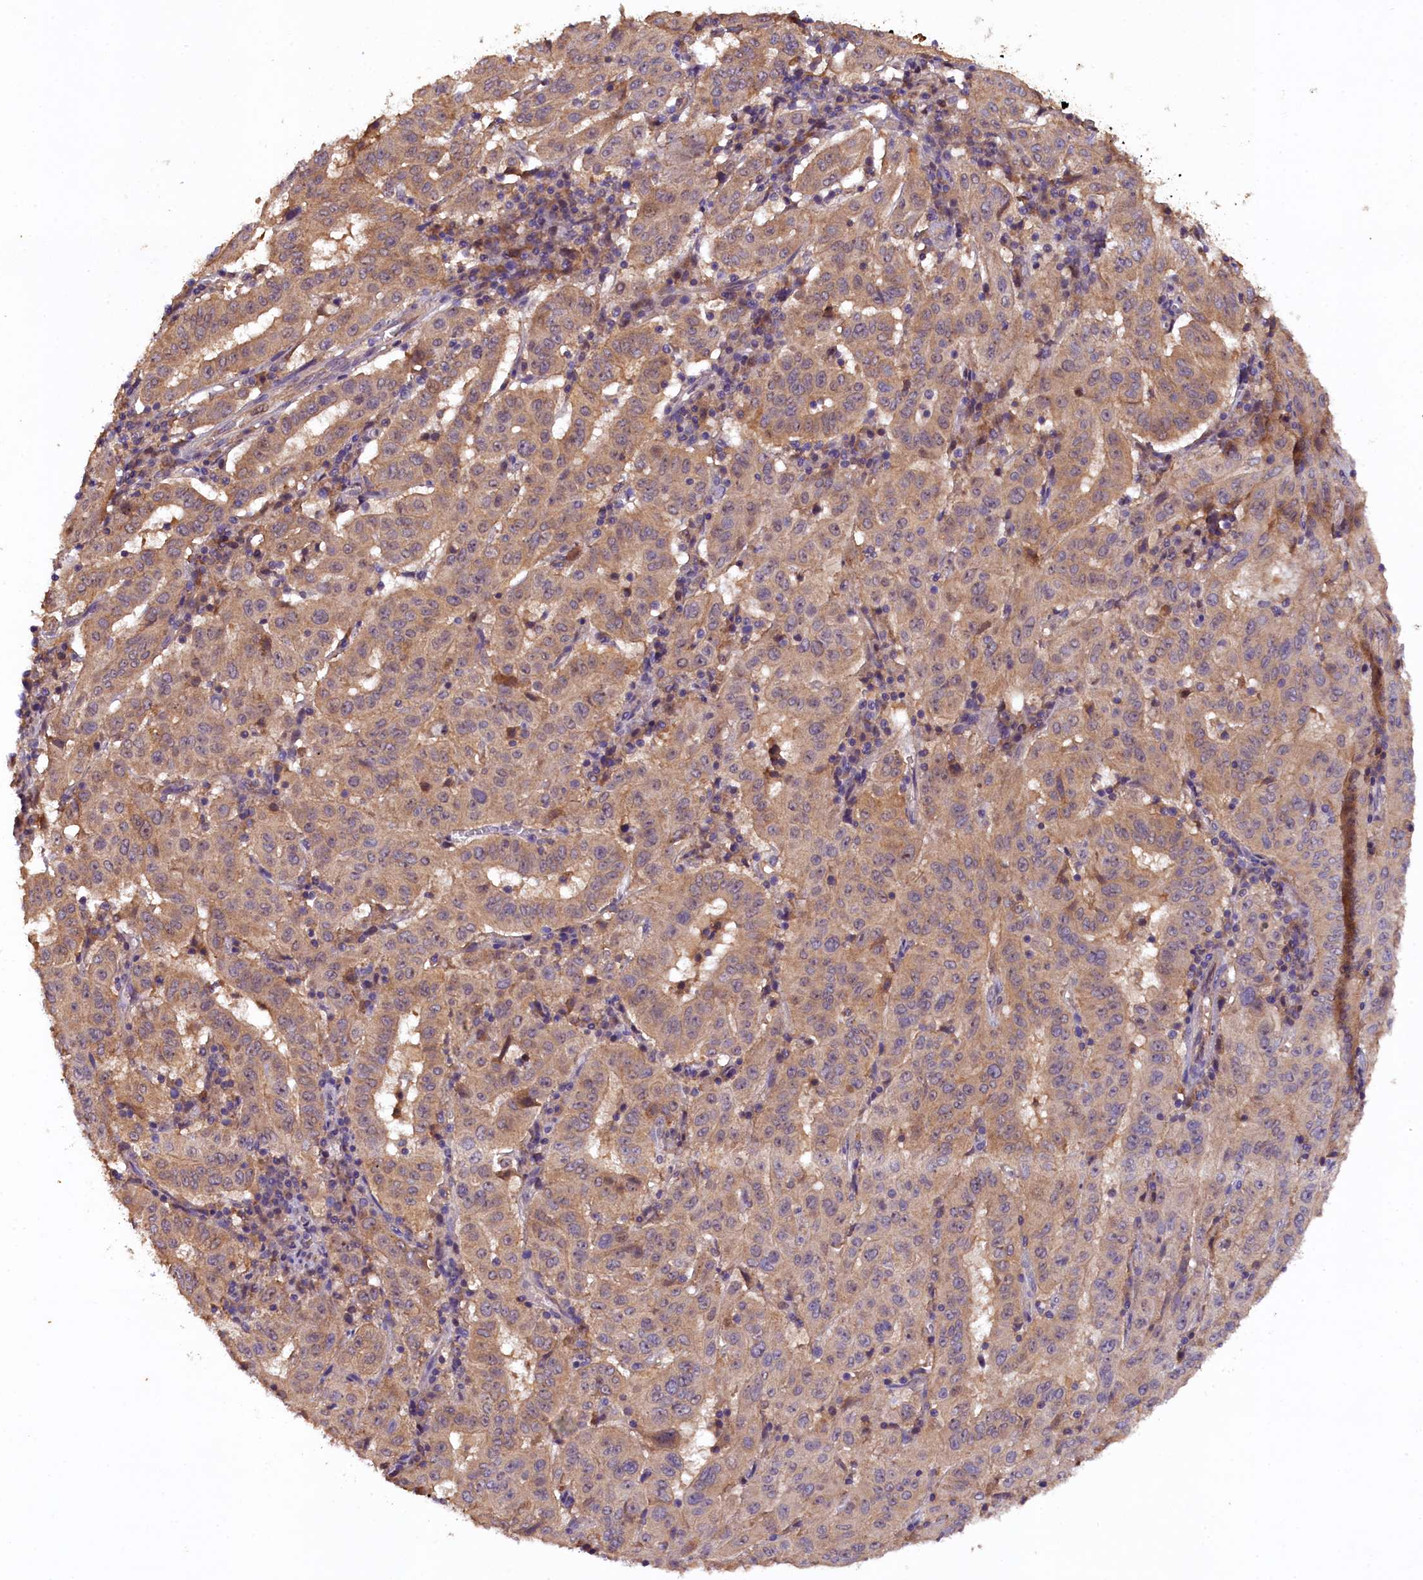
{"staining": {"intensity": "moderate", "quantity": ">75%", "location": "cytoplasmic/membranous"}, "tissue": "pancreatic cancer", "cell_type": "Tumor cells", "image_type": "cancer", "snomed": [{"axis": "morphology", "description": "Adenocarcinoma, NOS"}, {"axis": "topography", "description": "Pancreas"}], "caption": "Pancreatic adenocarcinoma stained with a protein marker shows moderate staining in tumor cells.", "gene": "PLXNB1", "patient": {"sex": "male", "age": 63}}